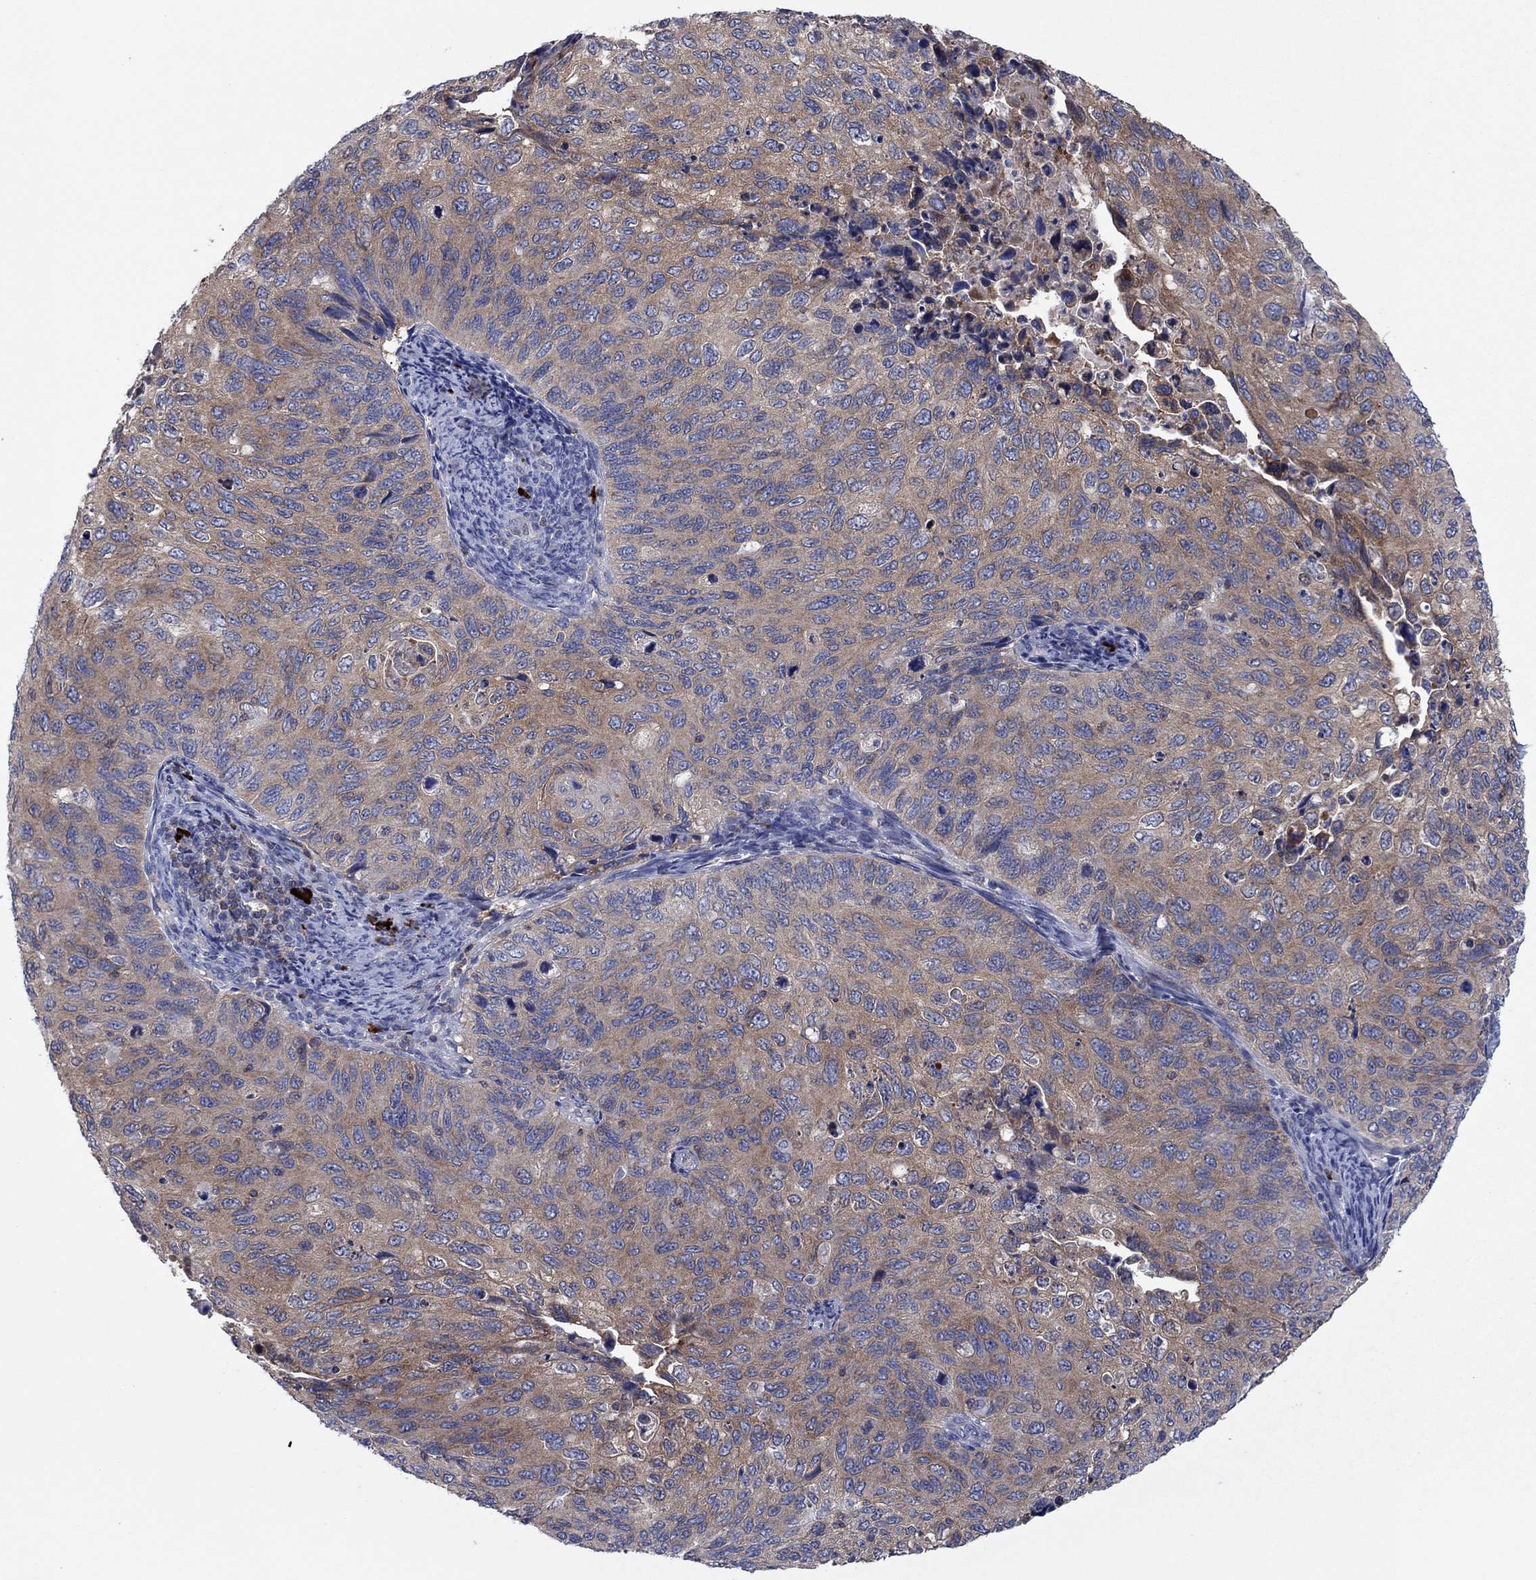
{"staining": {"intensity": "moderate", "quantity": "25%-75%", "location": "cytoplasmic/membranous"}, "tissue": "cervical cancer", "cell_type": "Tumor cells", "image_type": "cancer", "snomed": [{"axis": "morphology", "description": "Squamous cell carcinoma, NOS"}, {"axis": "topography", "description": "Cervix"}], "caption": "Cervical cancer (squamous cell carcinoma) stained with a protein marker exhibits moderate staining in tumor cells.", "gene": "PVR", "patient": {"sex": "female", "age": 70}}